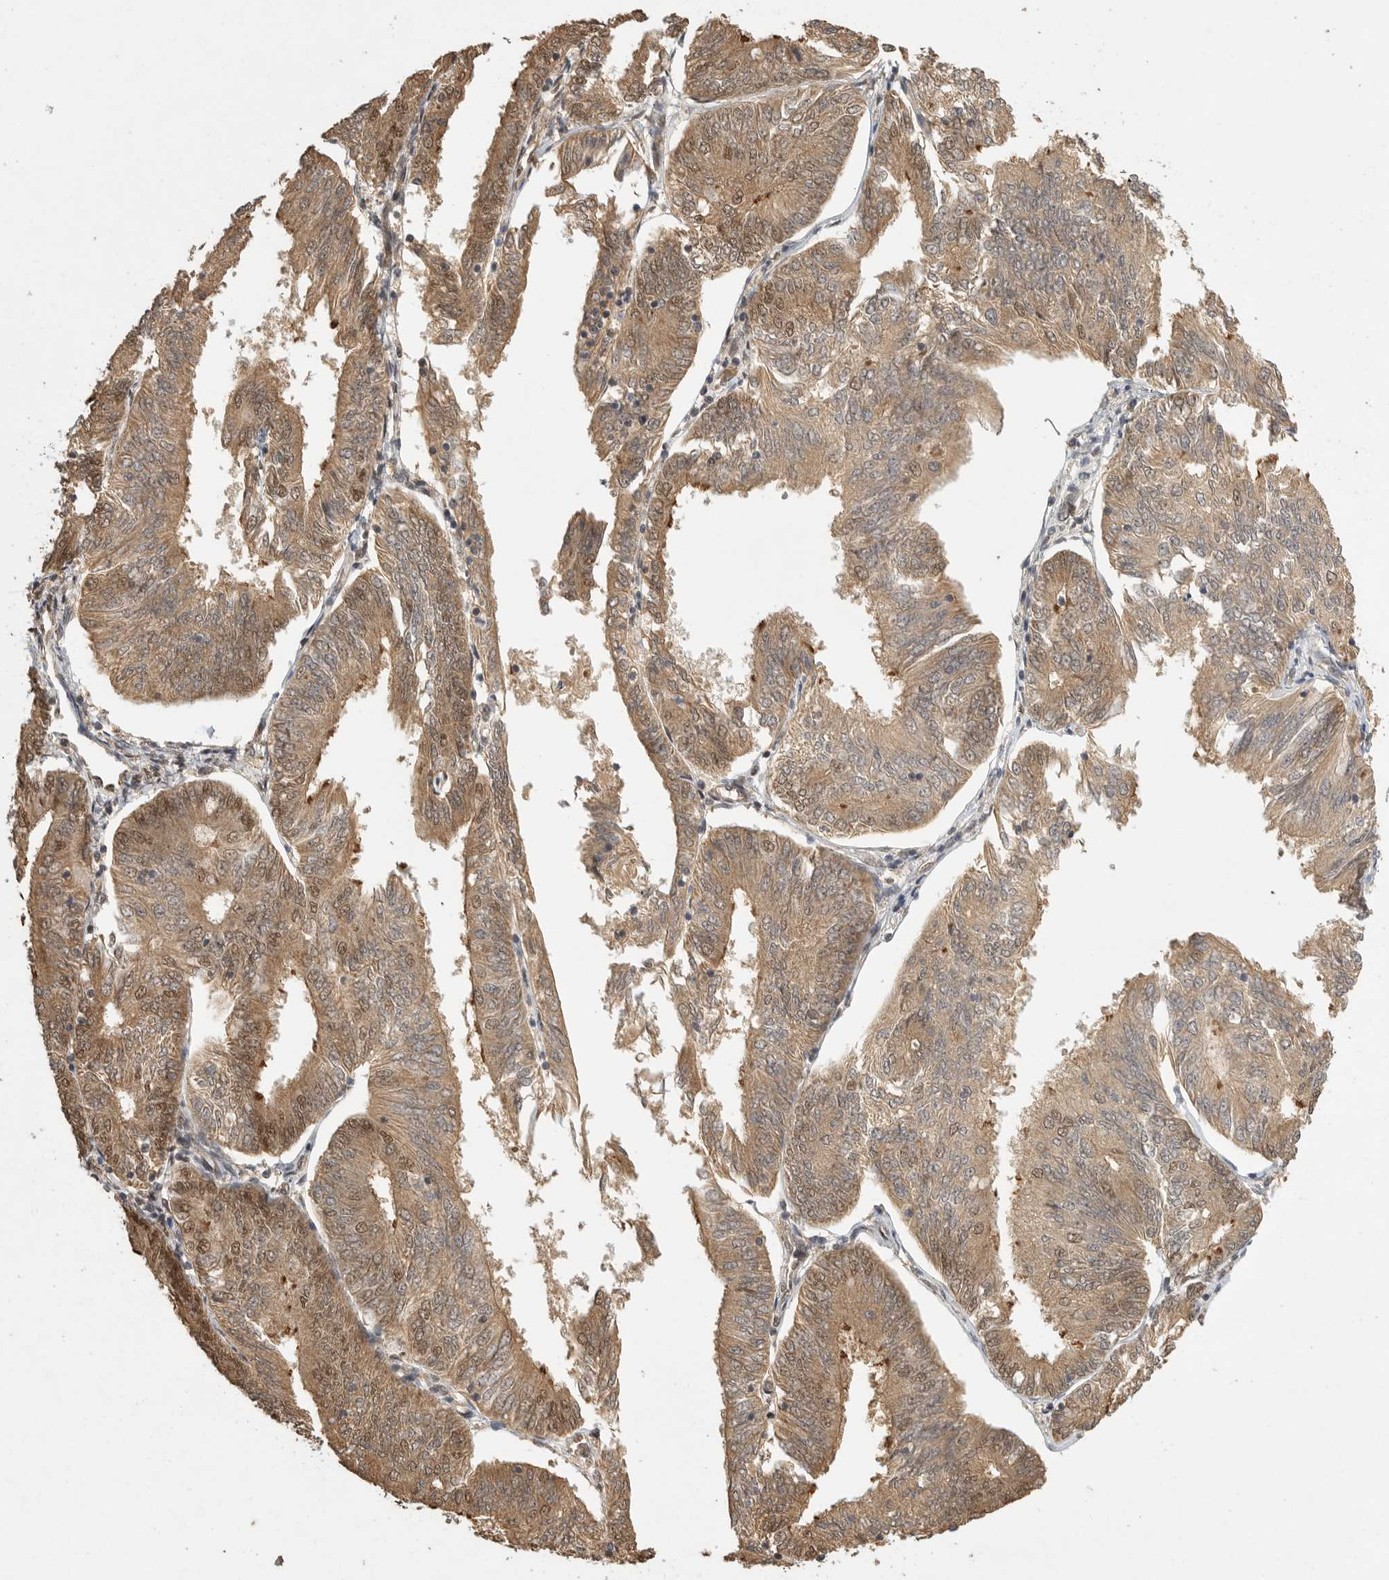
{"staining": {"intensity": "strong", "quantity": "25%-75%", "location": "cytoplasmic/membranous,nuclear"}, "tissue": "endometrial cancer", "cell_type": "Tumor cells", "image_type": "cancer", "snomed": [{"axis": "morphology", "description": "Adenocarcinoma, NOS"}, {"axis": "topography", "description": "Endometrium"}], "caption": "There is high levels of strong cytoplasmic/membranous and nuclear staining in tumor cells of adenocarcinoma (endometrial), as demonstrated by immunohistochemical staining (brown color).", "gene": "DFFA", "patient": {"sex": "female", "age": 58}}